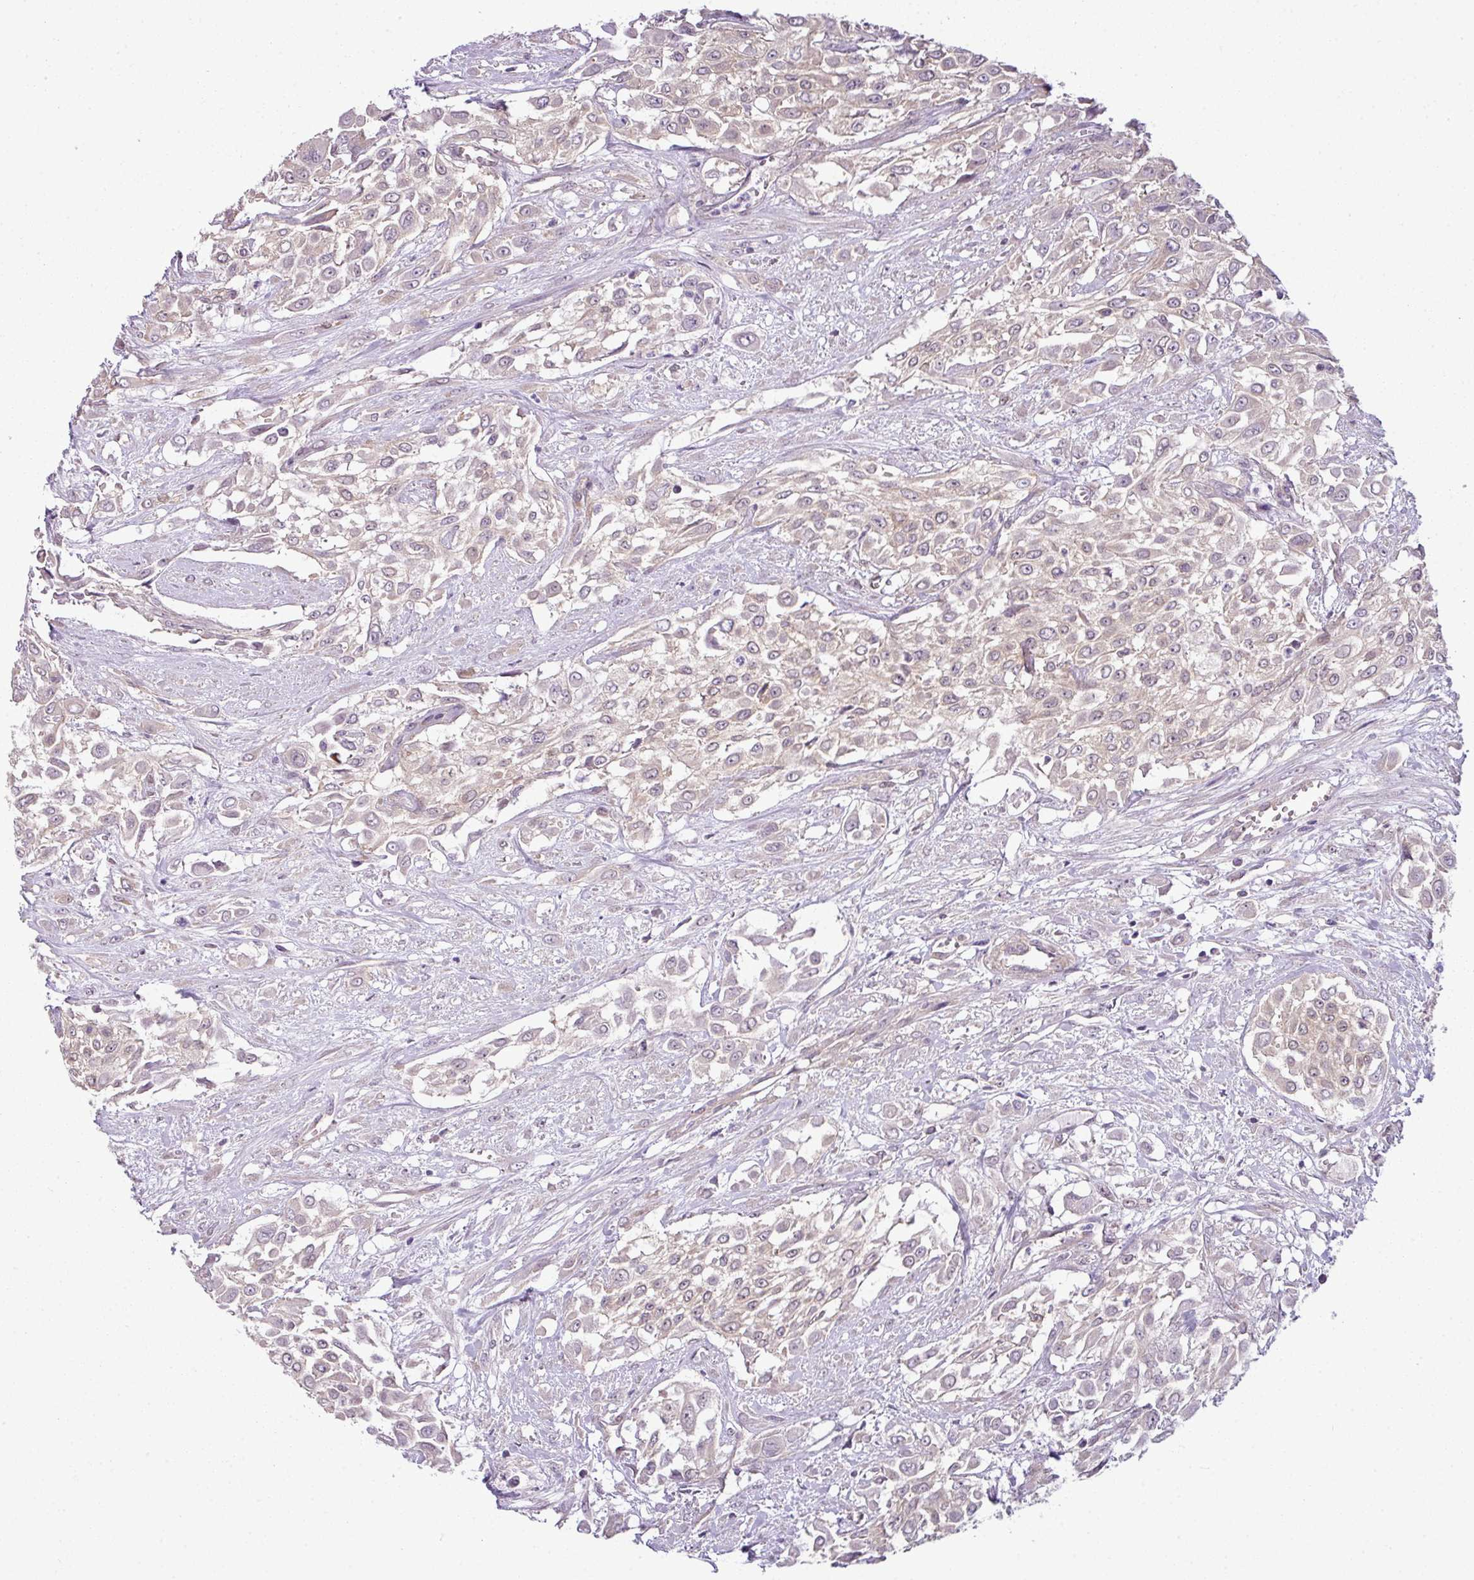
{"staining": {"intensity": "weak", "quantity": "<25%", "location": "cytoplasmic/membranous"}, "tissue": "urothelial cancer", "cell_type": "Tumor cells", "image_type": "cancer", "snomed": [{"axis": "morphology", "description": "Urothelial carcinoma, High grade"}, {"axis": "topography", "description": "Urinary bladder"}], "caption": "The immunohistochemistry (IHC) photomicrograph has no significant staining in tumor cells of urothelial cancer tissue.", "gene": "DERPC", "patient": {"sex": "male", "age": 57}}